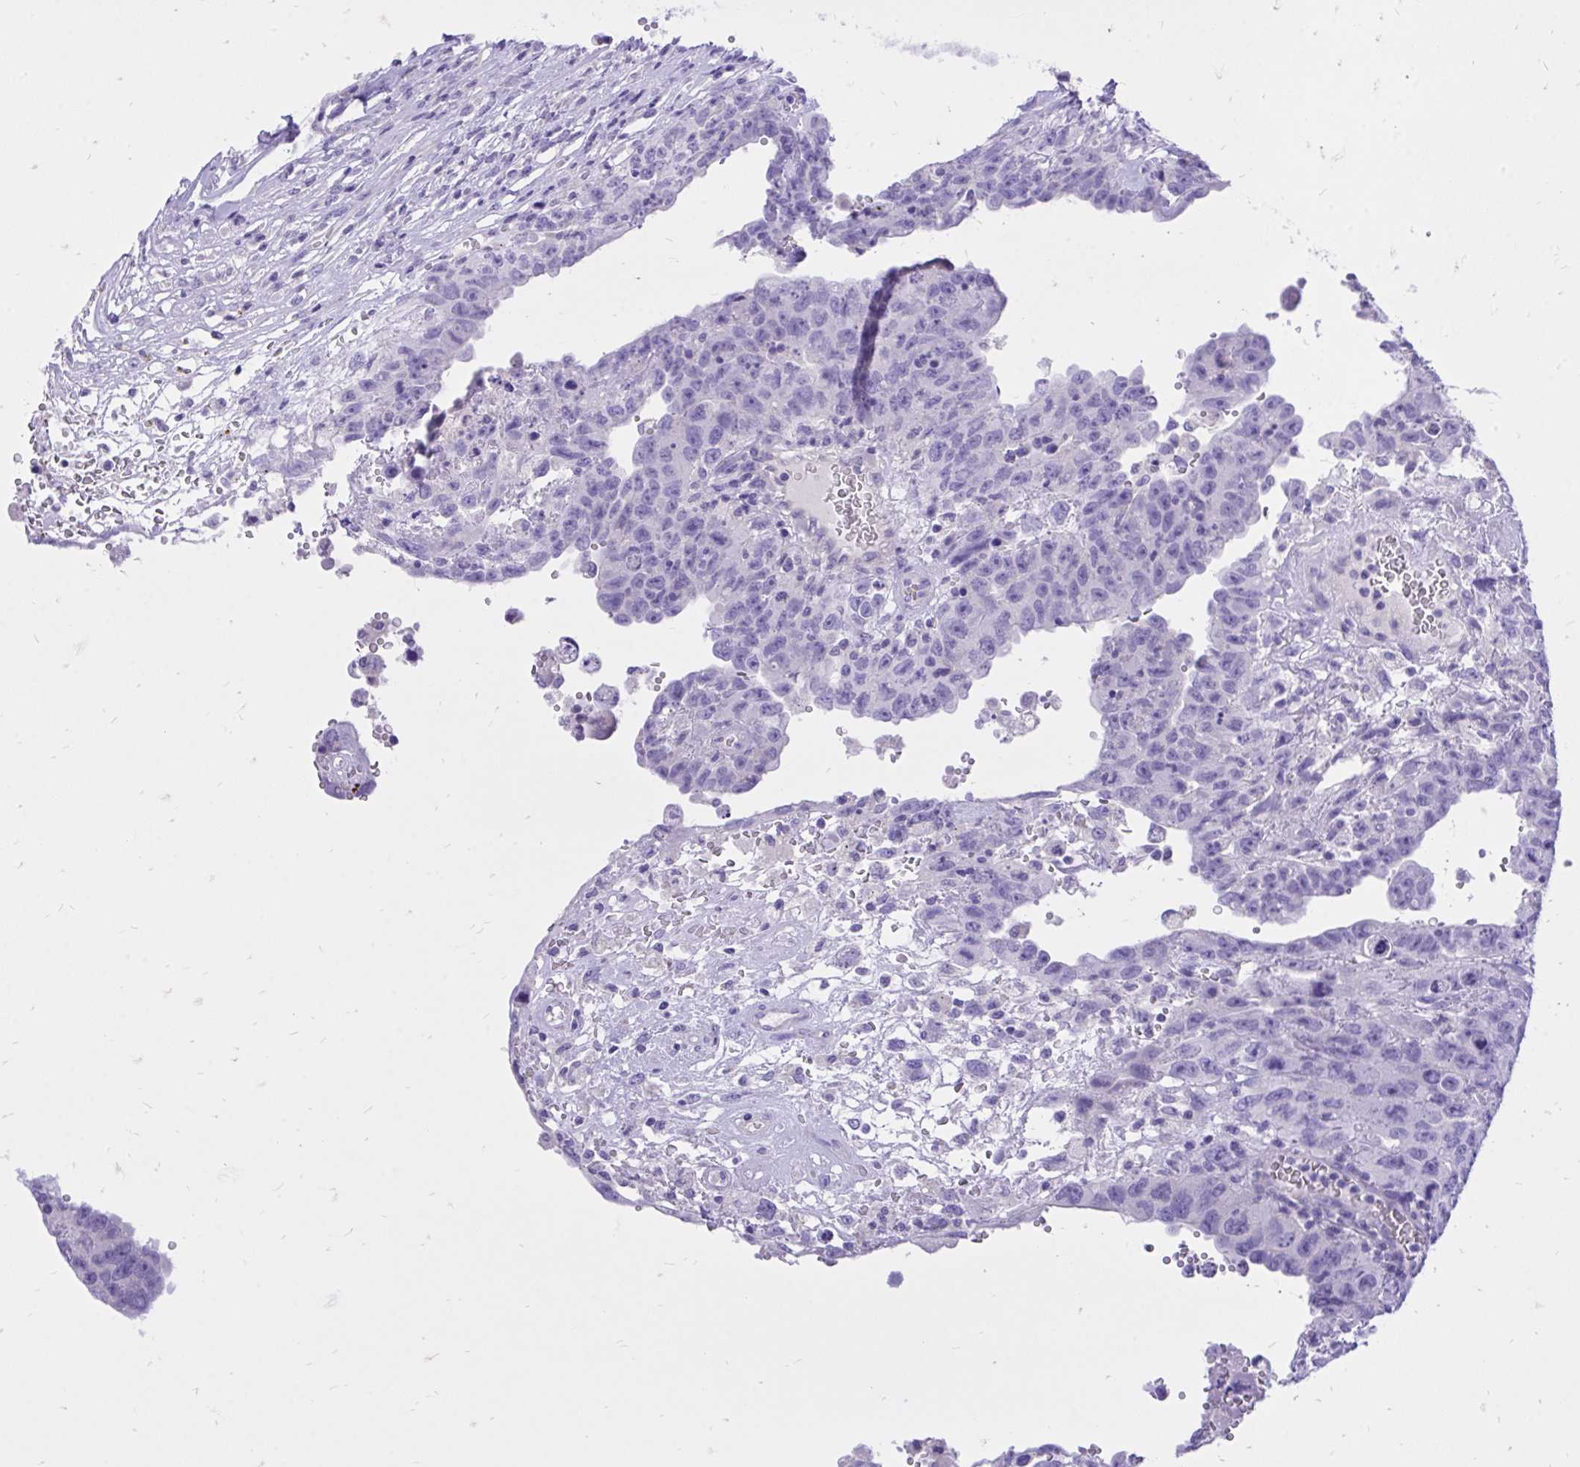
{"staining": {"intensity": "negative", "quantity": "none", "location": "none"}, "tissue": "testis cancer", "cell_type": "Tumor cells", "image_type": "cancer", "snomed": [{"axis": "morphology", "description": "Carcinoma, Embryonal, NOS"}, {"axis": "topography", "description": "Testis"}], "caption": "Testis cancer (embryonal carcinoma) stained for a protein using IHC displays no expression tumor cells.", "gene": "MON1A", "patient": {"sex": "male", "age": 26}}